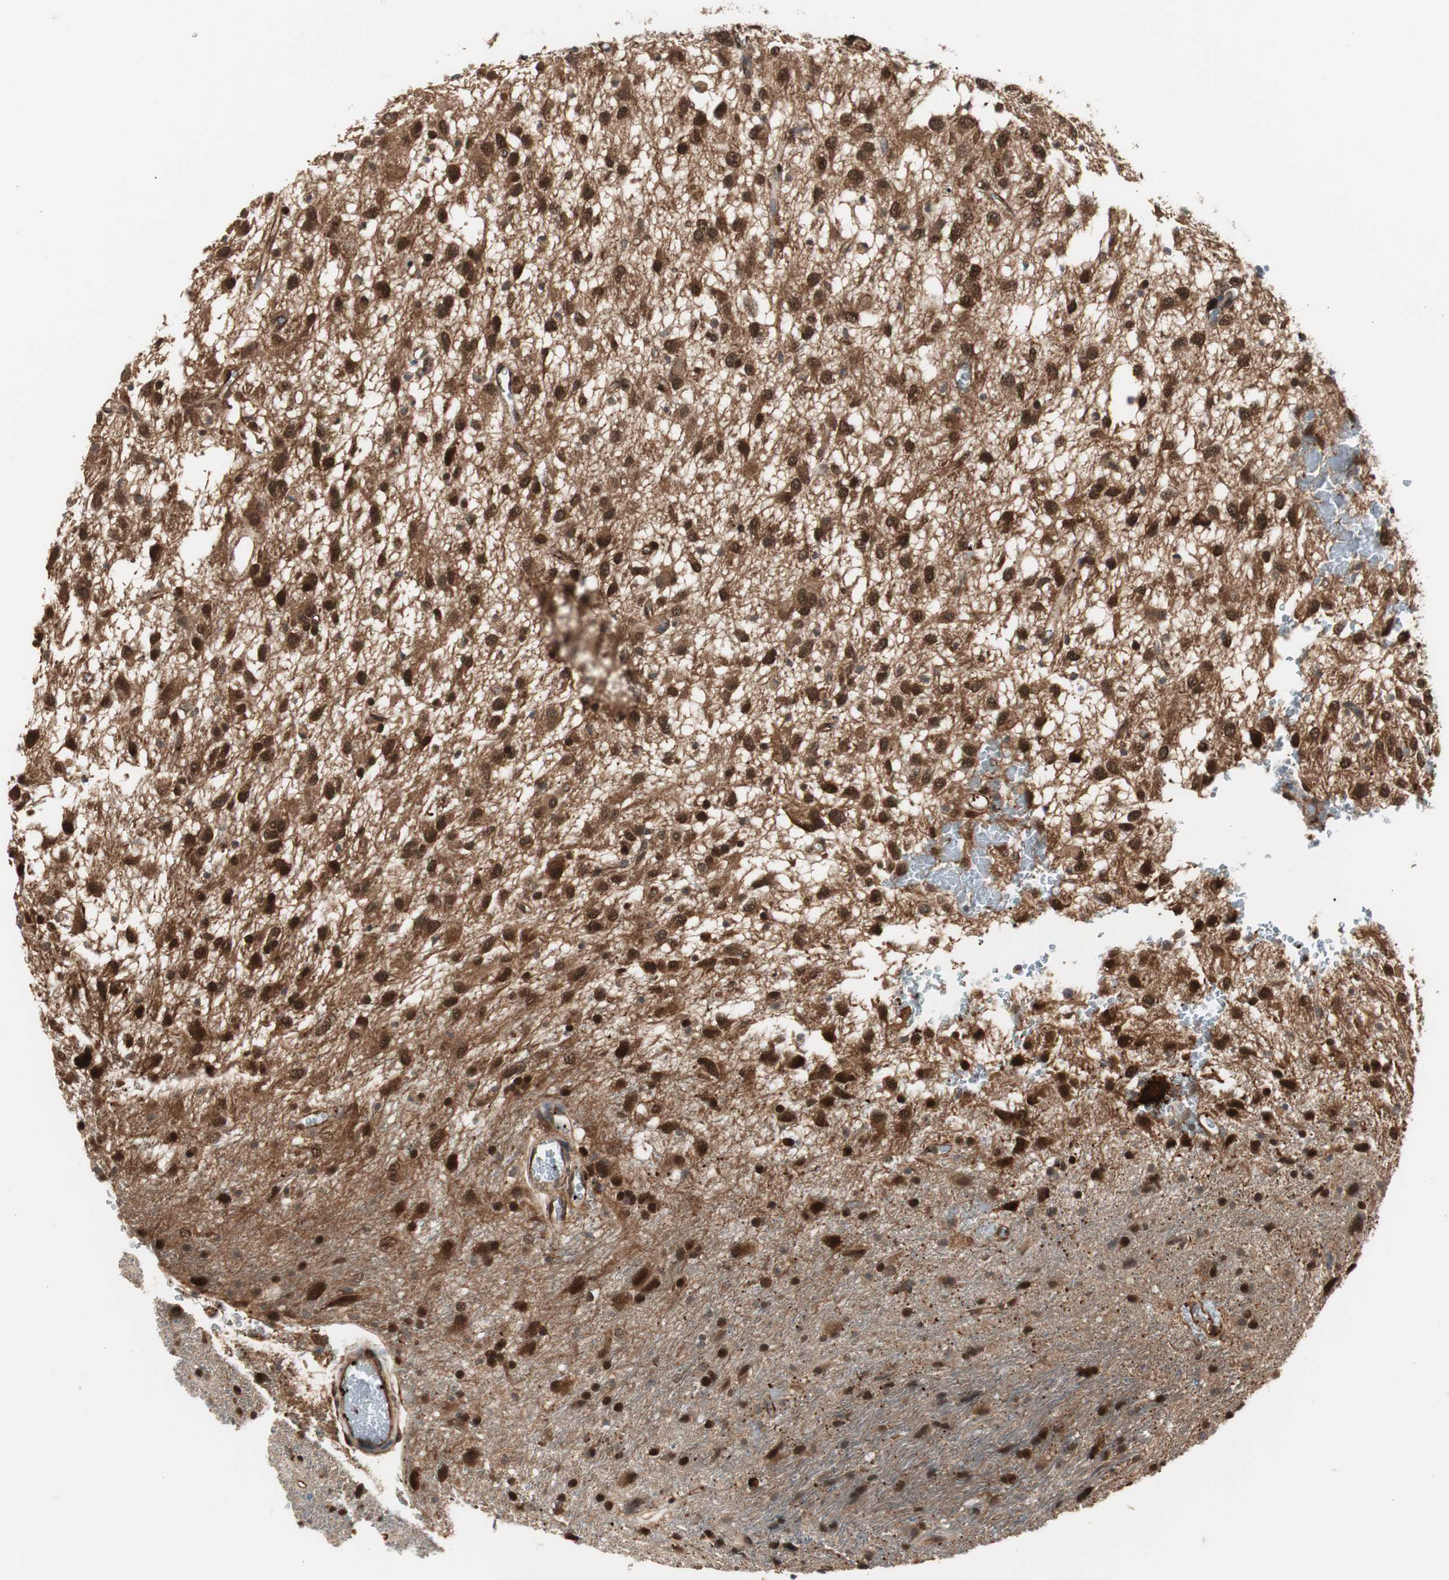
{"staining": {"intensity": "strong", "quantity": ">75%", "location": "cytoplasmic/membranous"}, "tissue": "glioma", "cell_type": "Tumor cells", "image_type": "cancer", "snomed": [{"axis": "morphology", "description": "Glioma, malignant, Low grade"}, {"axis": "topography", "description": "Brain"}], "caption": "Brown immunohistochemical staining in human glioma exhibits strong cytoplasmic/membranous expression in about >75% of tumor cells. The staining is performed using DAB brown chromogen to label protein expression. The nuclei are counter-stained blue using hematoxylin.", "gene": "PTPN11", "patient": {"sex": "male", "age": 77}}